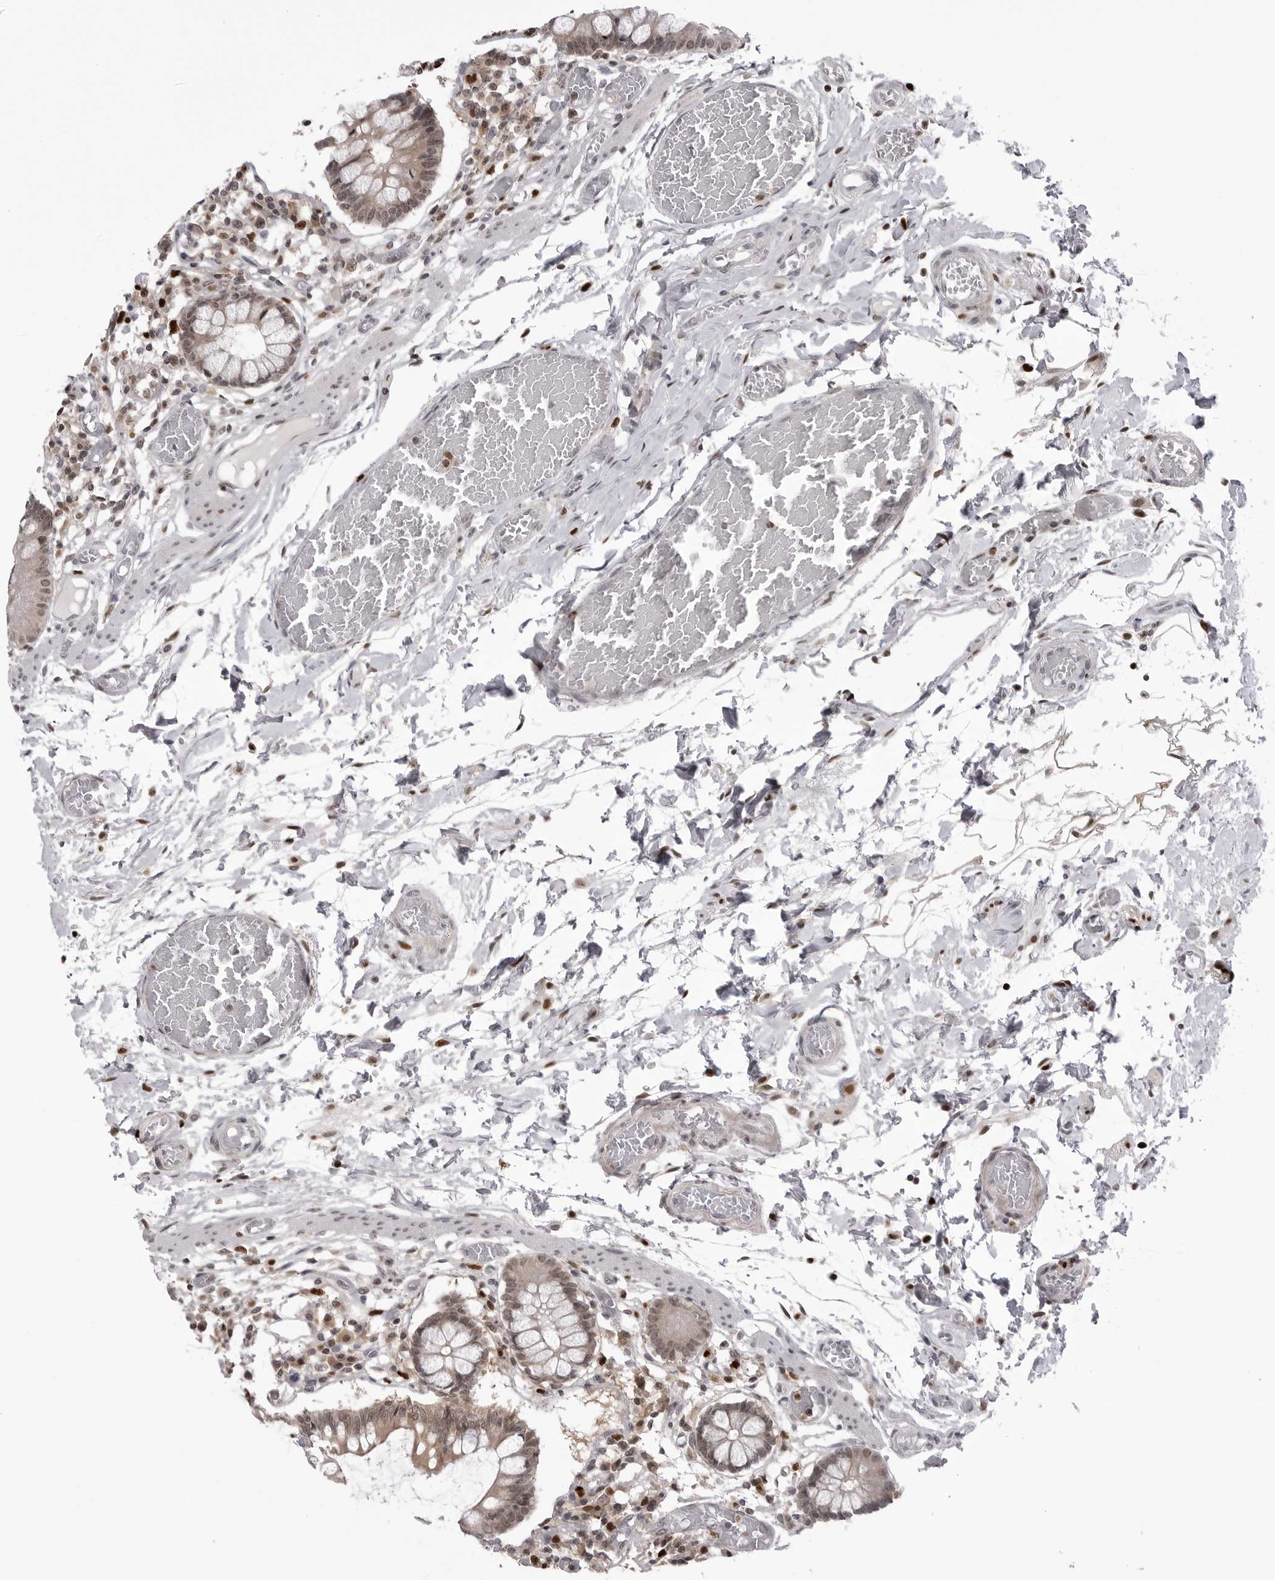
{"staining": {"intensity": "moderate", "quantity": ">75%", "location": "cytoplasmic/membranous,nuclear"}, "tissue": "small intestine", "cell_type": "Glandular cells", "image_type": "normal", "snomed": [{"axis": "morphology", "description": "Normal tissue, NOS"}, {"axis": "topography", "description": "Small intestine"}], "caption": "Brown immunohistochemical staining in benign small intestine shows moderate cytoplasmic/membranous,nuclear positivity in about >75% of glandular cells.", "gene": "PTK2B", "patient": {"sex": "female", "age": 61}}